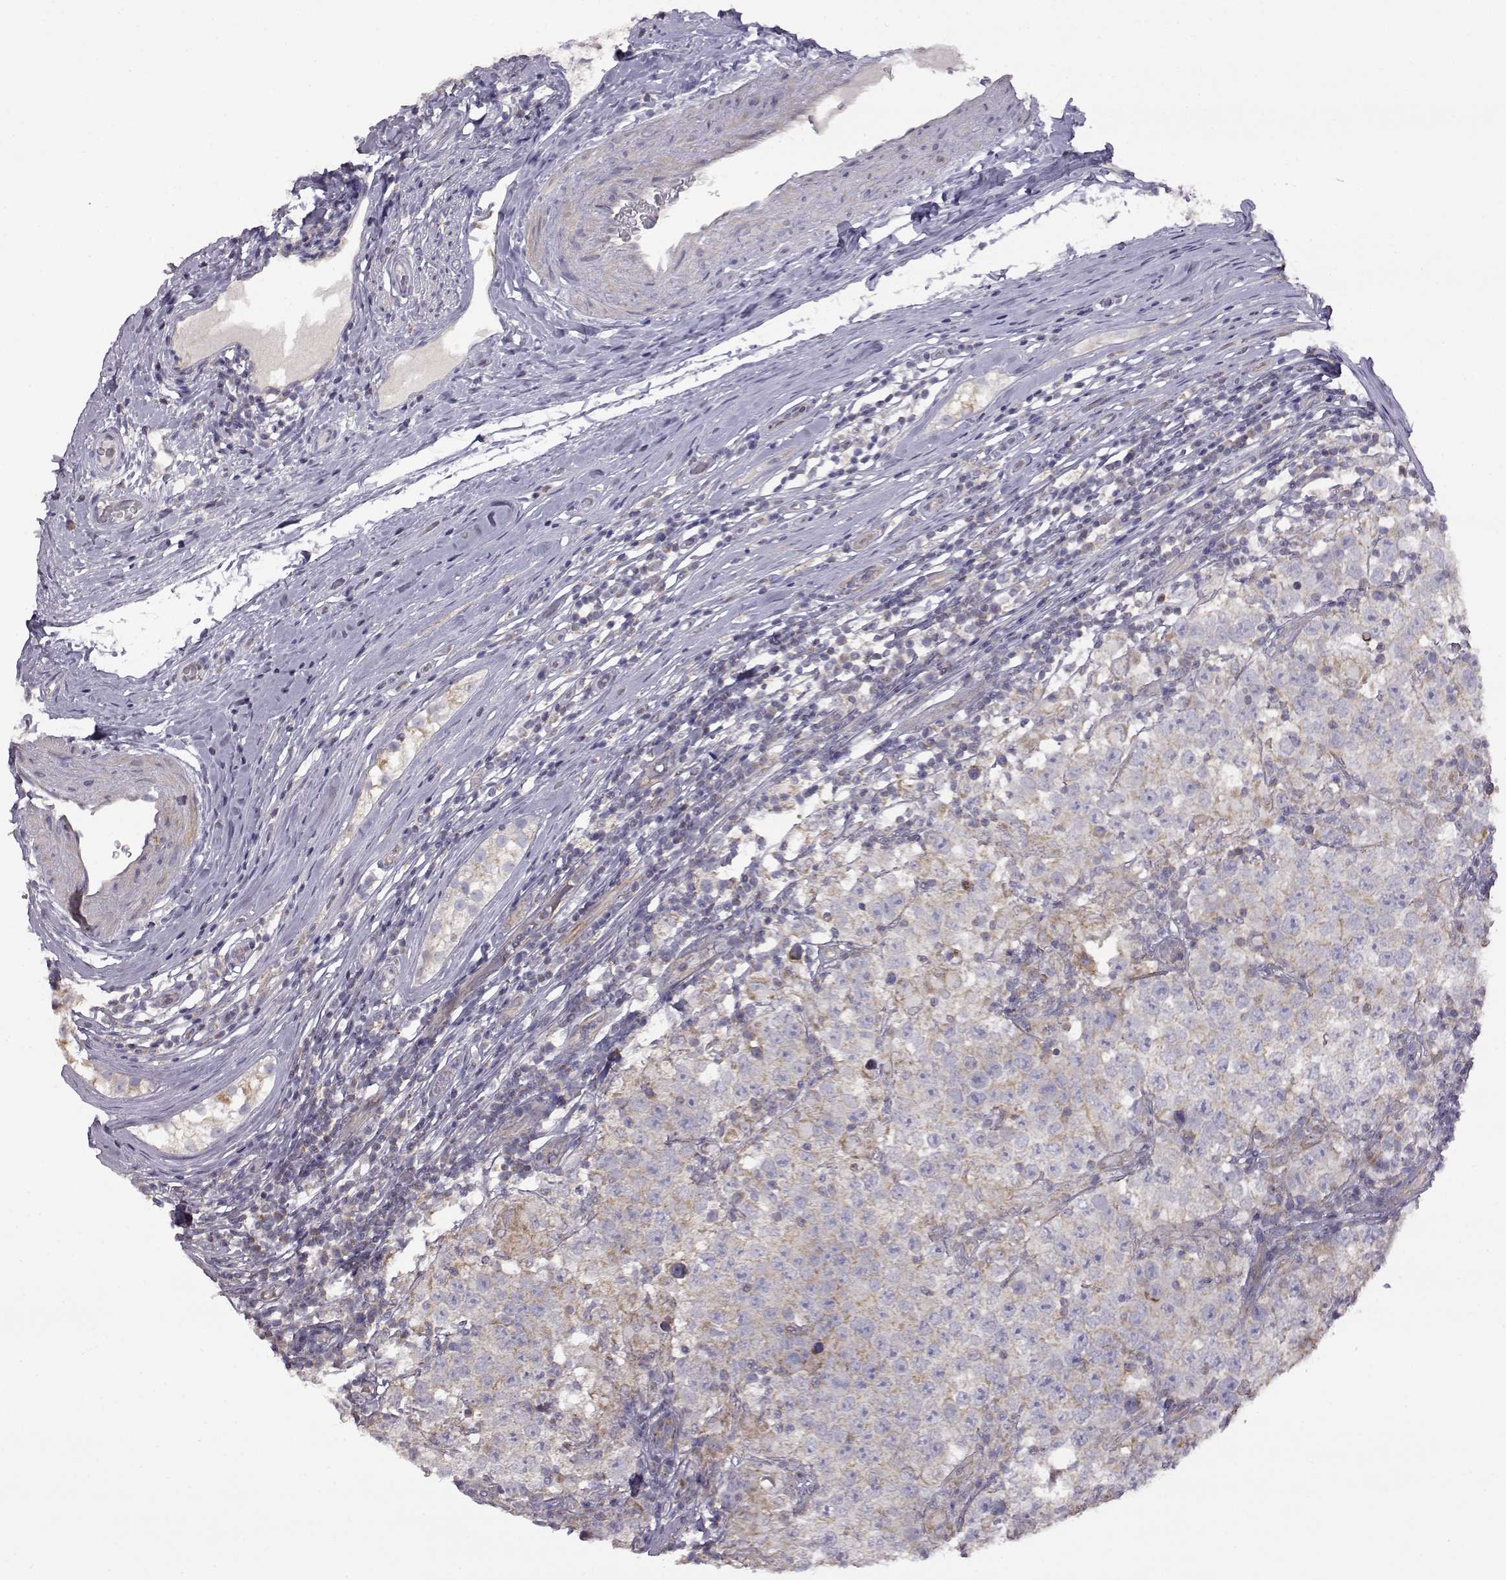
{"staining": {"intensity": "weak", "quantity": "<25%", "location": "cytoplasmic/membranous"}, "tissue": "testis cancer", "cell_type": "Tumor cells", "image_type": "cancer", "snomed": [{"axis": "morphology", "description": "Seminoma, NOS"}, {"axis": "morphology", "description": "Carcinoma, Embryonal, NOS"}, {"axis": "topography", "description": "Testis"}], "caption": "Immunohistochemistry (IHC) of human testis cancer (embryonal carcinoma) reveals no staining in tumor cells.", "gene": "DDC", "patient": {"sex": "male", "age": 41}}